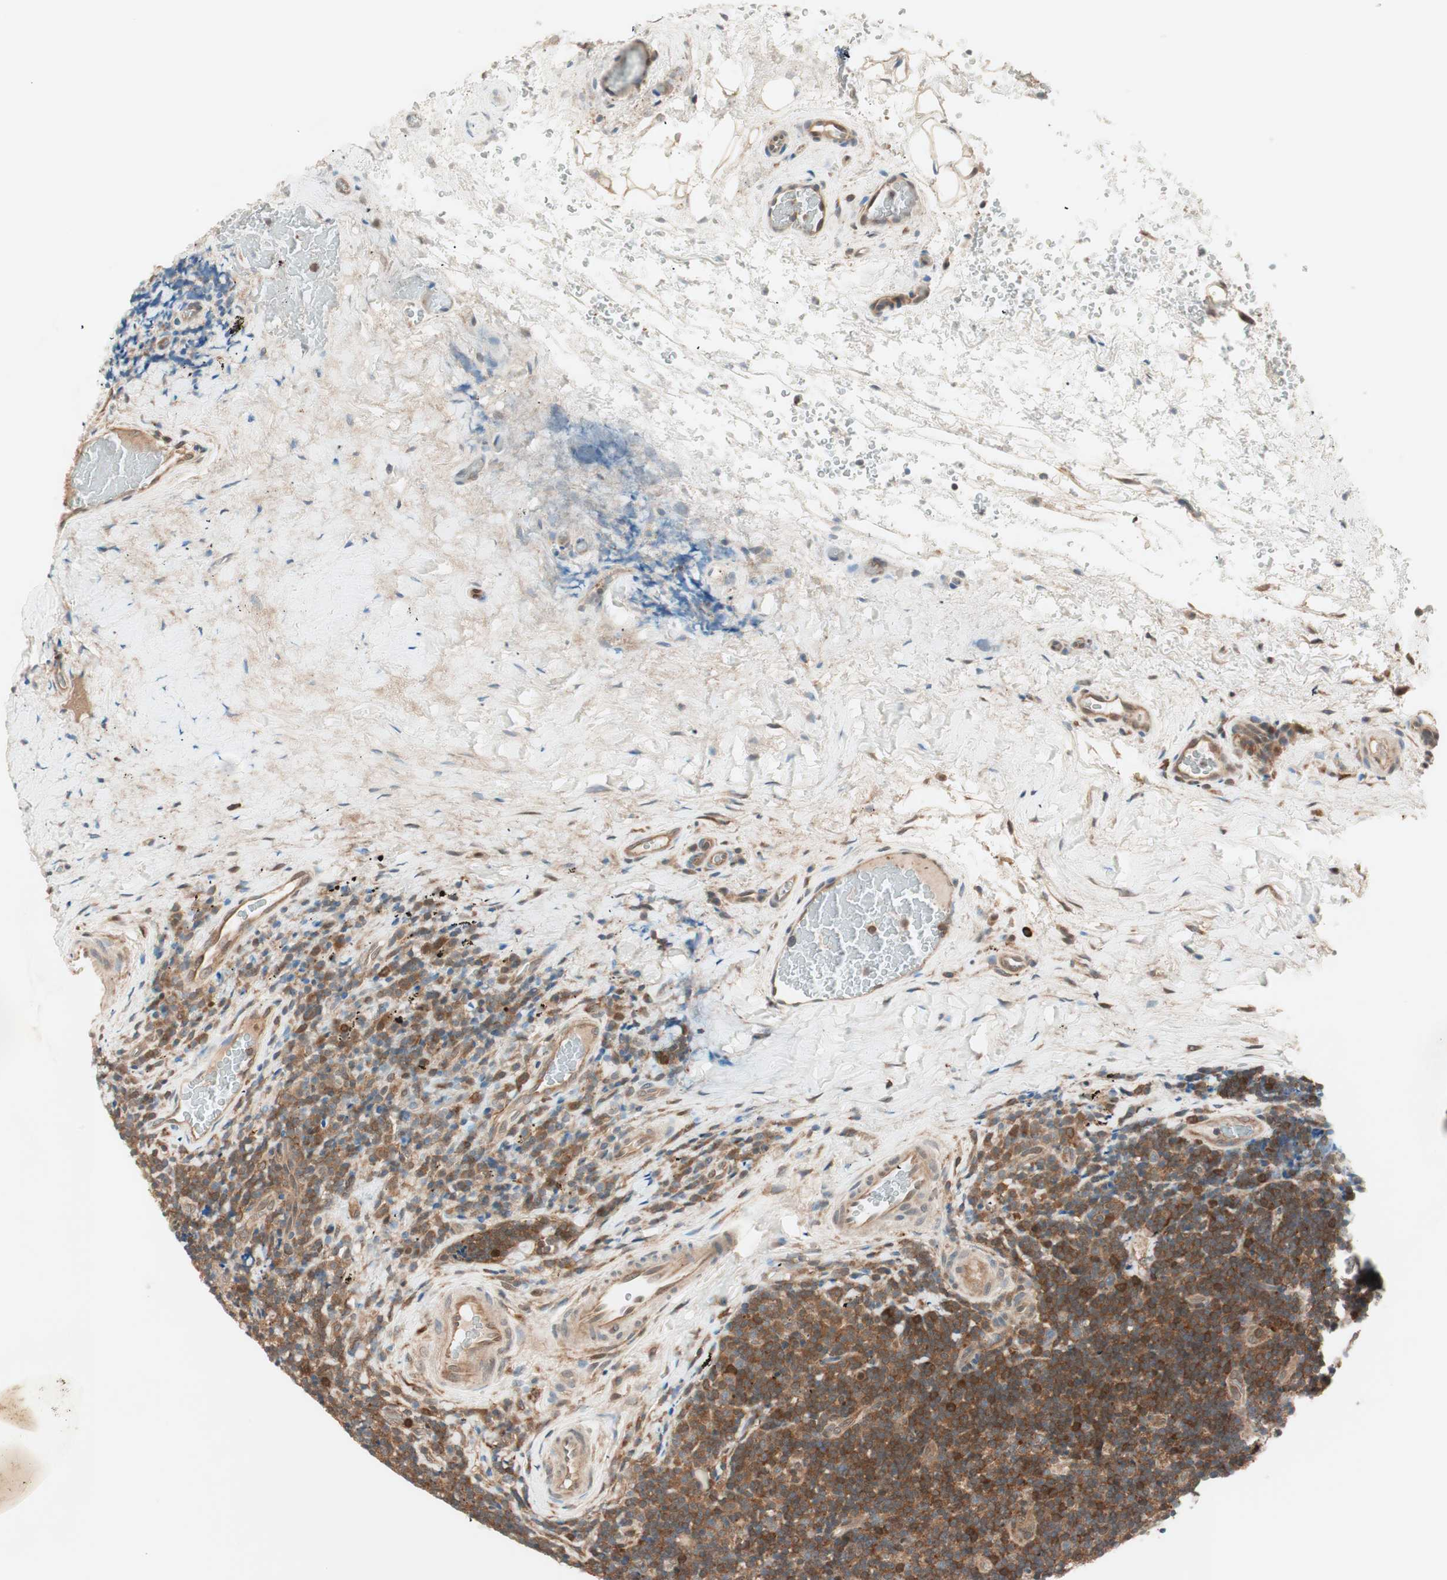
{"staining": {"intensity": "strong", "quantity": ">75%", "location": "cytoplasmic/membranous"}, "tissue": "lymphoma", "cell_type": "Tumor cells", "image_type": "cancer", "snomed": [{"axis": "morphology", "description": "Malignant lymphoma, non-Hodgkin's type, High grade"}, {"axis": "topography", "description": "Tonsil"}], "caption": "Immunohistochemistry histopathology image of neoplastic tissue: human malignant lymphoma, non-Hodgkin's type (high-grade) stained using immunohistochemistry (IHC) reveals high levels of strong protein expression localized specifically in the cytoplasmic/membranous of tumor cells, appearing as a cytoplasmic/membranous brown color.", "gene": "GALT", "patient": {"sex": "female", "age": 36}}